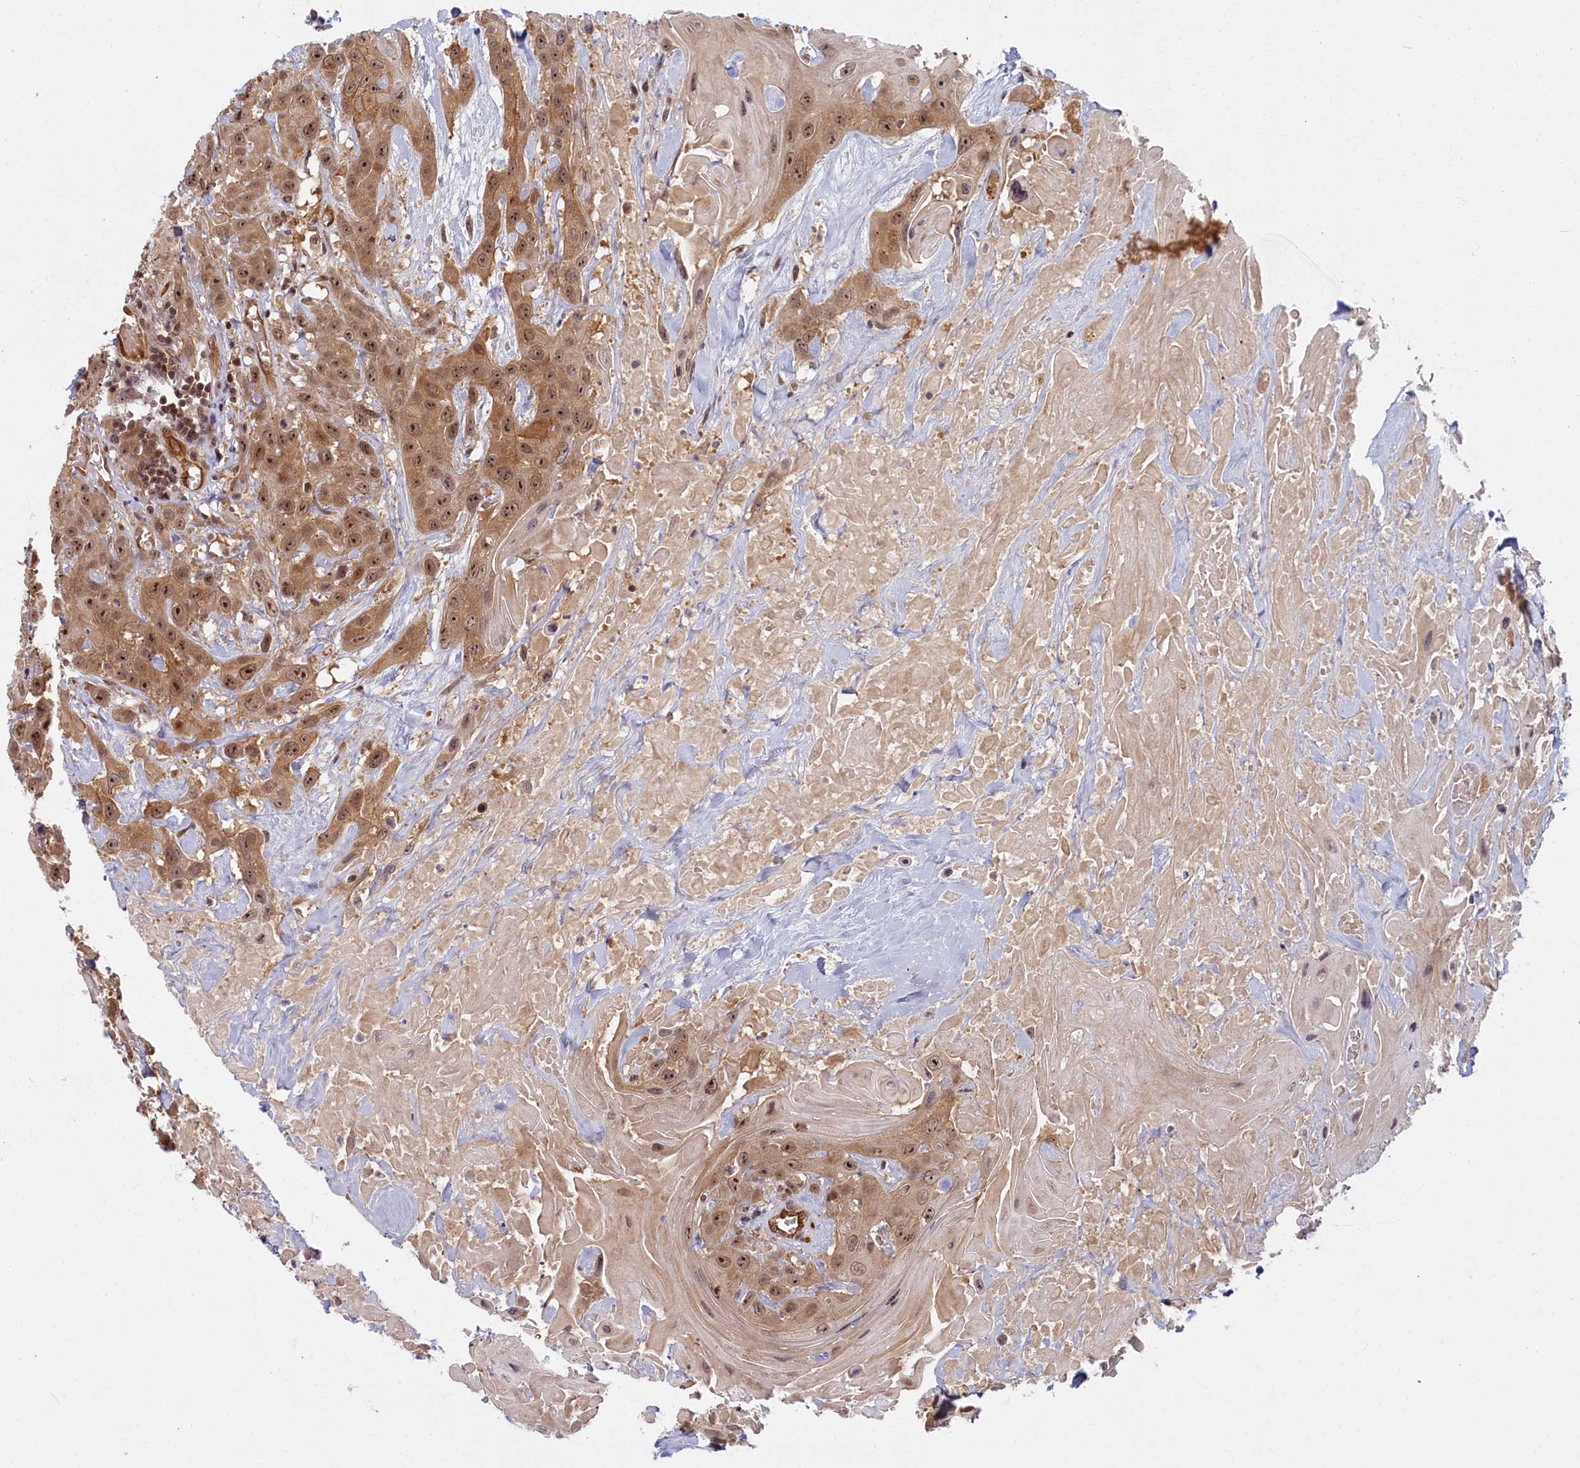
{"staining": {"intensity": "moderate", "quantity": ">75%", "location": "cytoplasmic/membranous,nuclear"}, "tissue": "head and neck cancer", "cell_type": "Tumor cells", "image_type": "cancer", "snomed": [{"axis": "morphology", "description": "Squamous cell carcinoma, NOS"}, {"axis": "topography", "description": "Head-Neck"}], "caption": "Tumor cells display moderate cytoplasmic/membranous and nuclear expression in approximately >75% of cells in head and neck cancer. The staining was performed using DAB to visualize the protein expression in brown, while the nuclei were stained in blue with hematoxylin (Magnification: 20x).", "gene": "SNRK", "patient": {"sex": "male", "age": 81}}